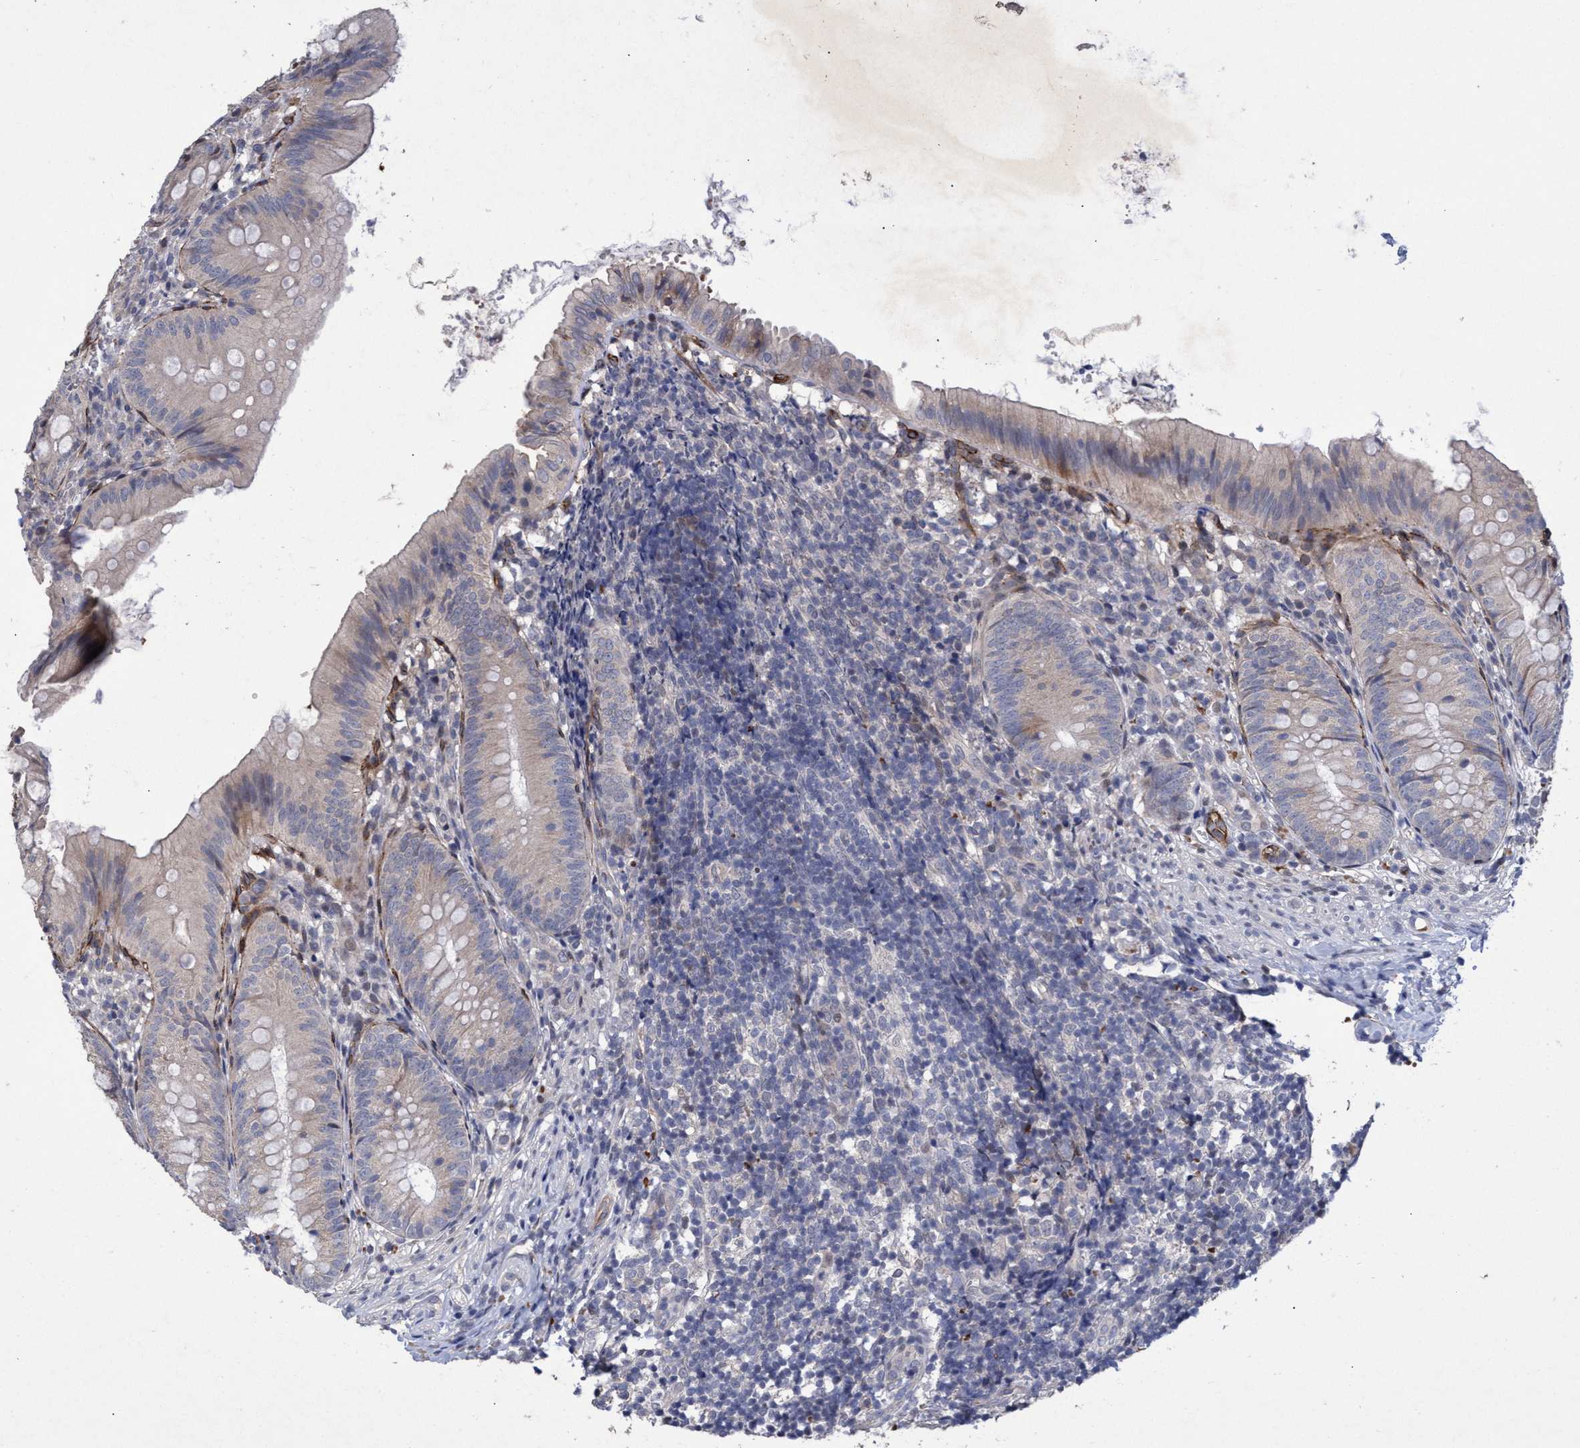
{"staining": {"intensity": "weak", "quantity": "<25%", "location": "cytoplasmic/membranous"}, "tissue": "appendix", "cell_type": "Glandular cells", "image_type": "normal", "snomed": [{"axis": "morphology", "description": "Normal tissue, NOS"}, {"axis": "topography", "description": "Appendix"}], "caption": "Immunohistochemistry (IHC) of normal human appendix displays no staining in glandular cells. Brightfield microscopy of IHC stained with DAB (brown) and hematoxylin (blue), captured at high magnification.", "gene": "ZNF750", "patient": {"sex": "male", "age": 1}}